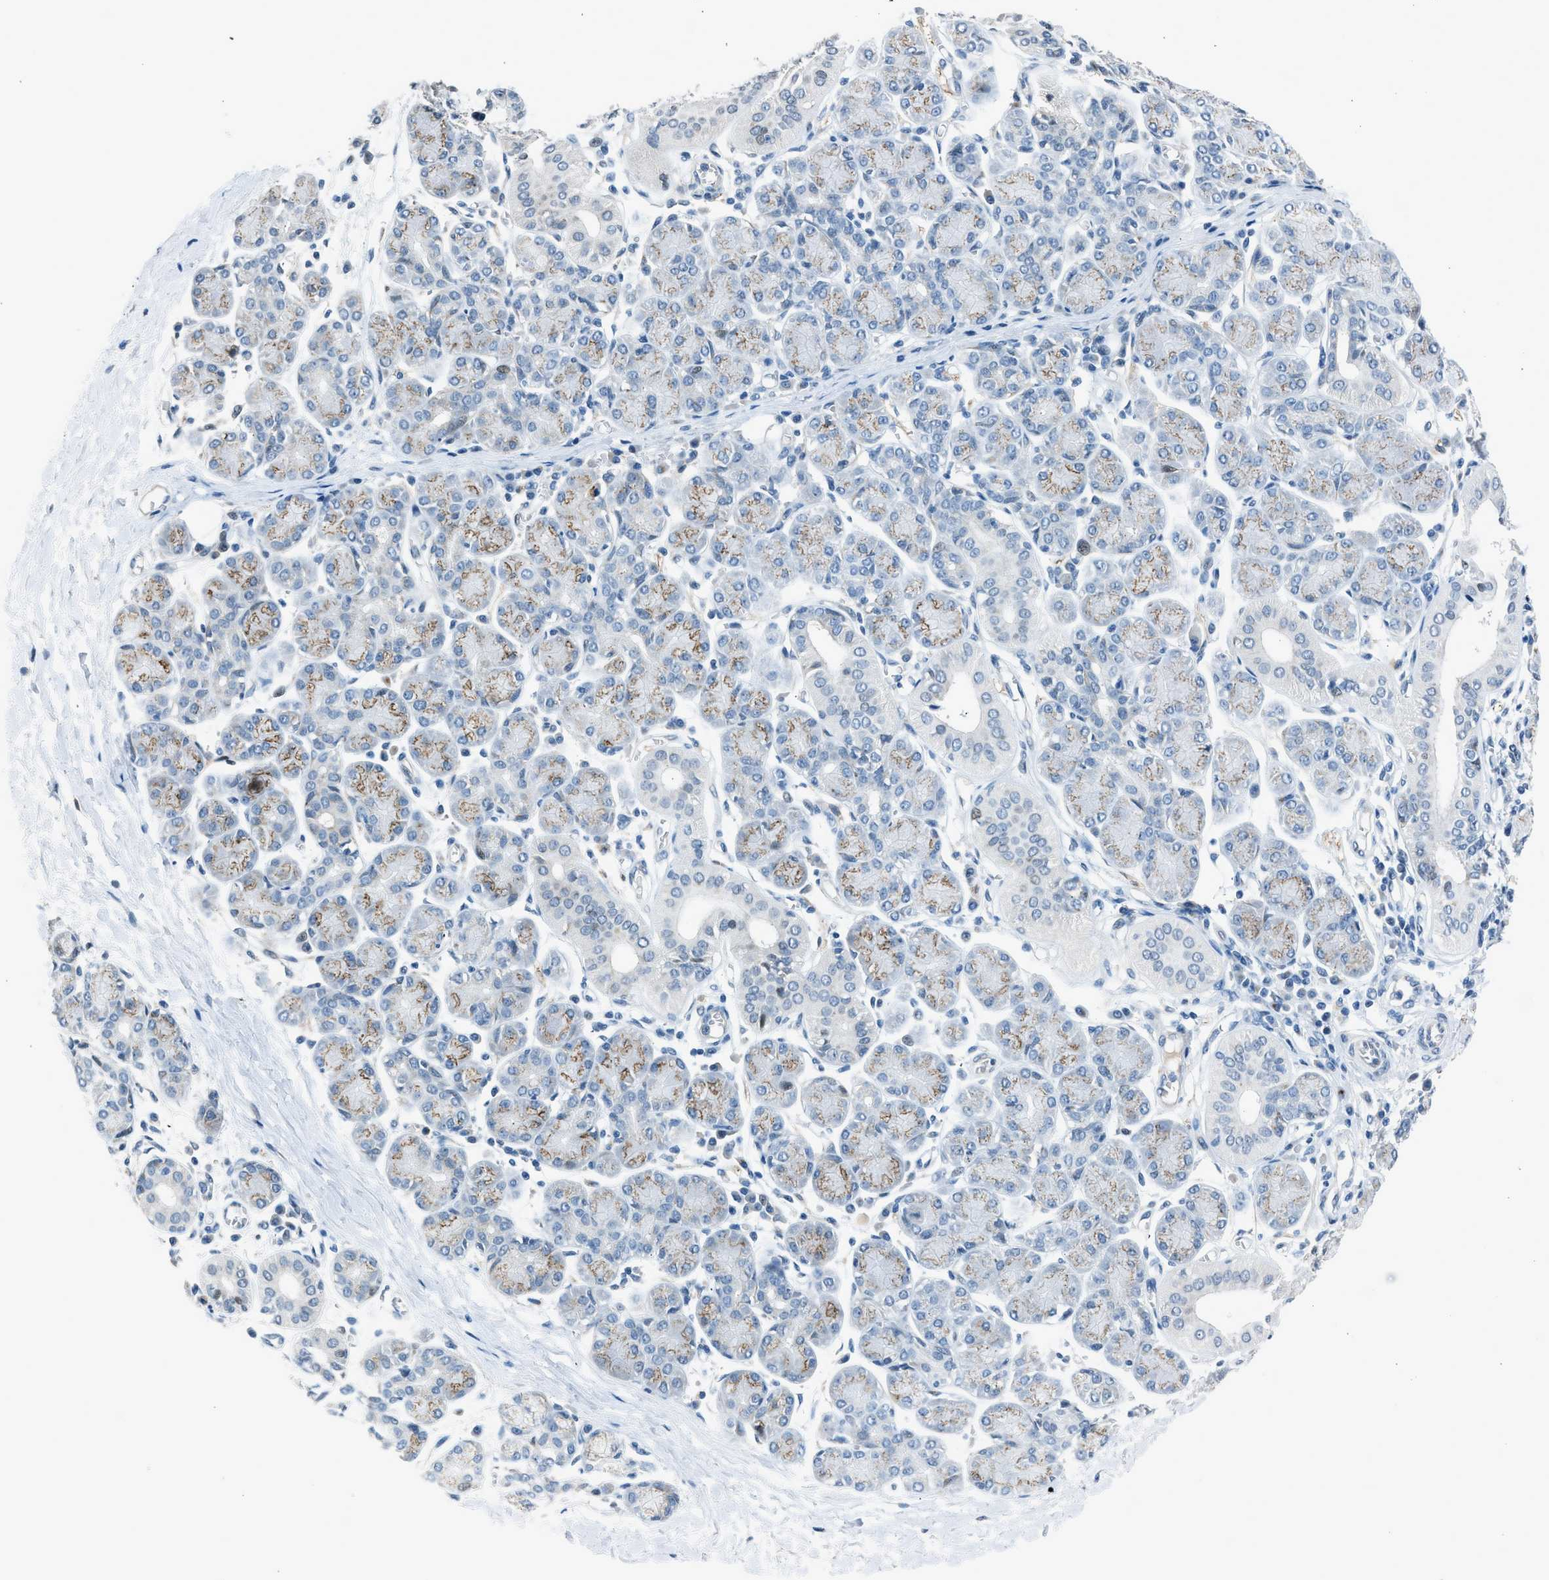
{"staining": {"intensity": "moderate", "quantity": "<25%", "location": "cytoplasmic/membranous"}, "tissue": "salivary gland", "cell_type": "Glandular cells", "image_type": "normal", "snomed": [{"axis": "morphology", "description": "Normal tissue, NOS"}, {"axis": "morphology", "description": "Inflammation, NOS"}, {"axis": "topography", "description": "Lymph node"}, {"axis": "topography", "description": "Salivary gland"}], "caption": "Immunohistochemical staining of unremarkable human salivary gland displays low levels of moderate cytoplasmic/membranous staining in approximately <25% of glandular cells.", "gene": "RNF41", "patient": {"sex": "male", "age": 3}}